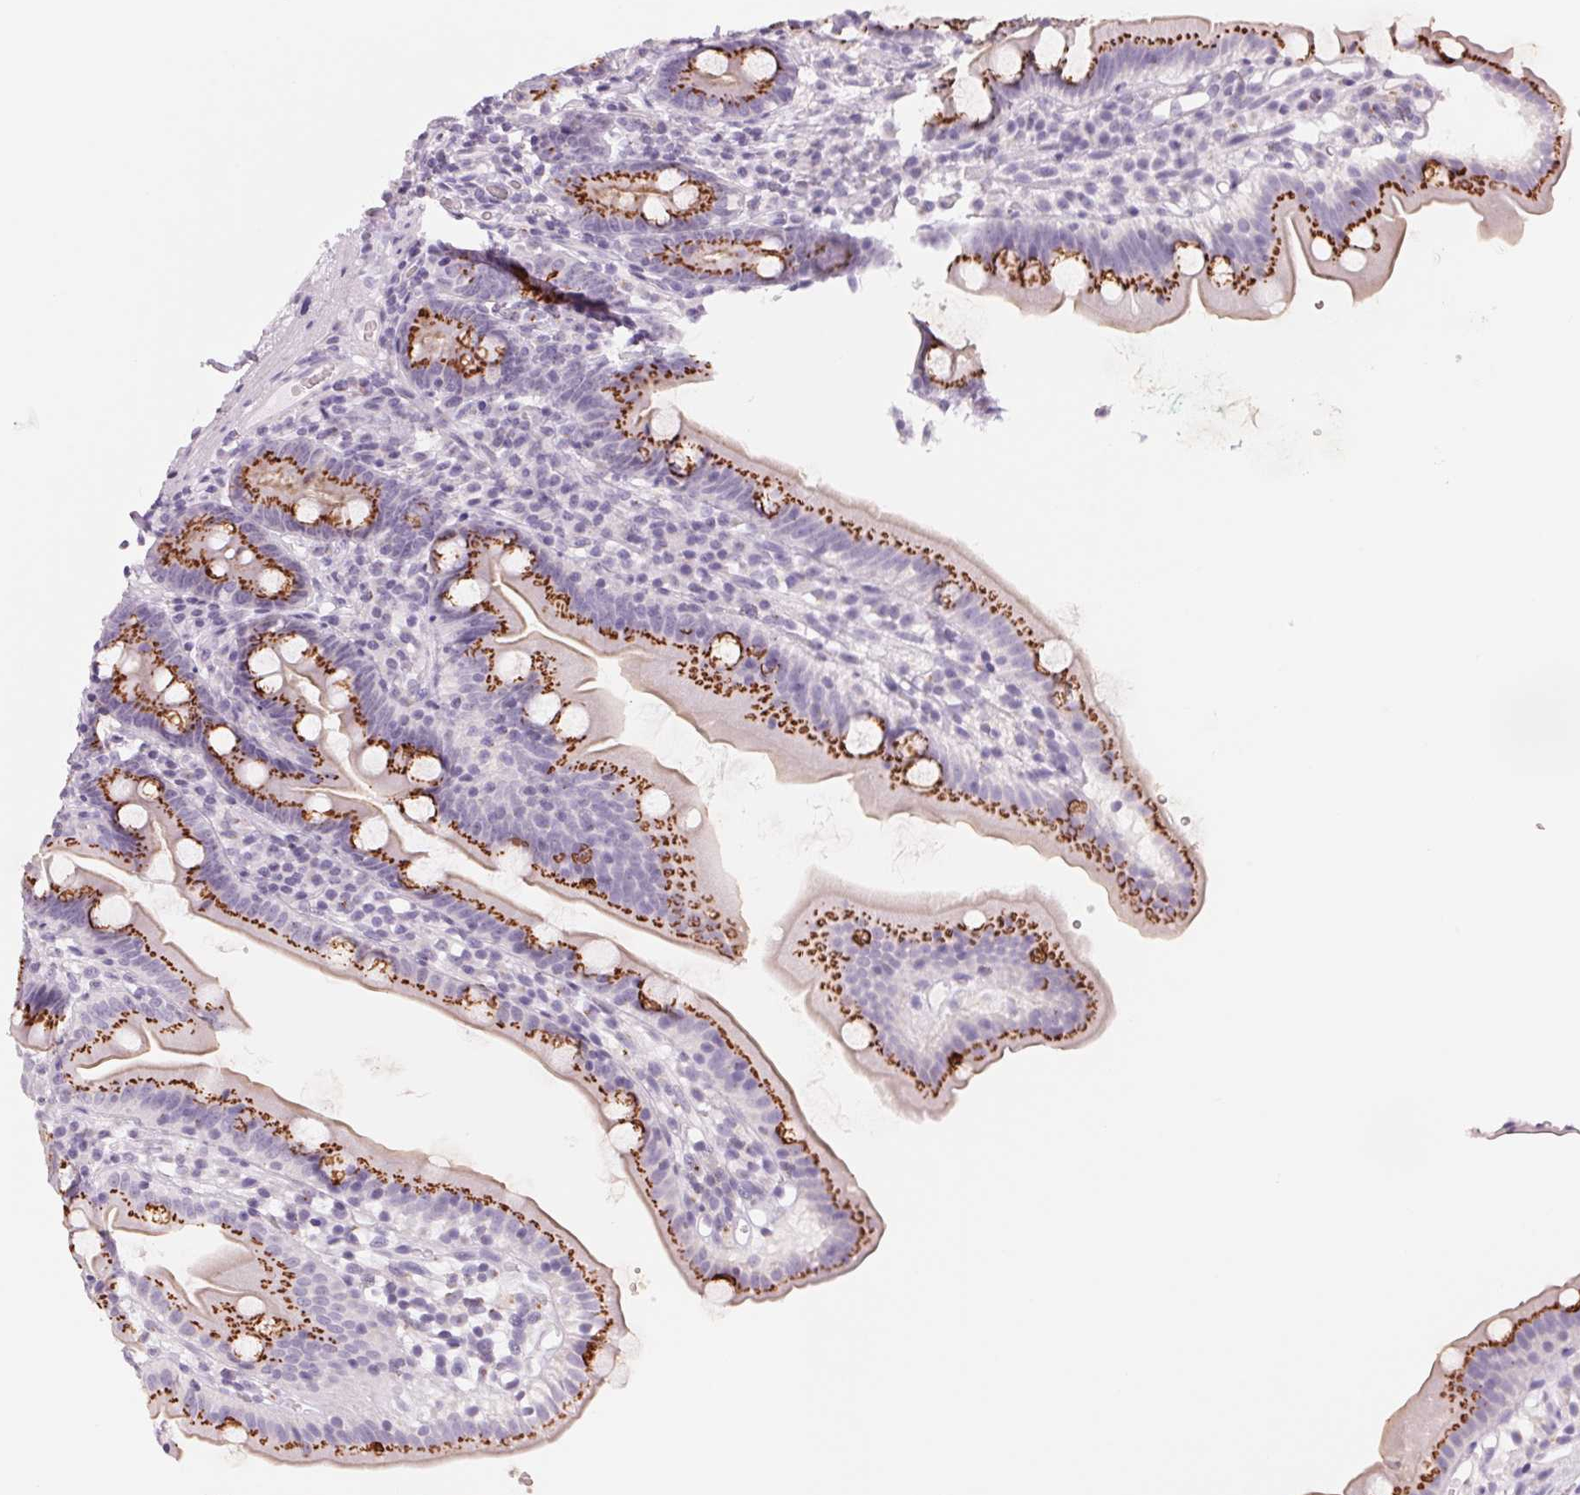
{"staining": {"intensity": "strong", "quantity": ">75%", "location": "cytoplasmic/membranous"}, "tissue": "duodenum", "cell_type": "Glandular cells", "image_type": "normal", "snomed": [{"axis": "morphology", "description": "Normal tissue, NOS"}, {"axis": "topography", "description": "Duodenum"}], "caption": "Glandular cells show high levels of strong cytoplasmic/membranous positivity in approximately >75% of cells in benign human duodenum. (IHC, brightfield microscopy, high magnification).", "gene": "GALNT7", "patient": {"sex": "female", "age": 67}}